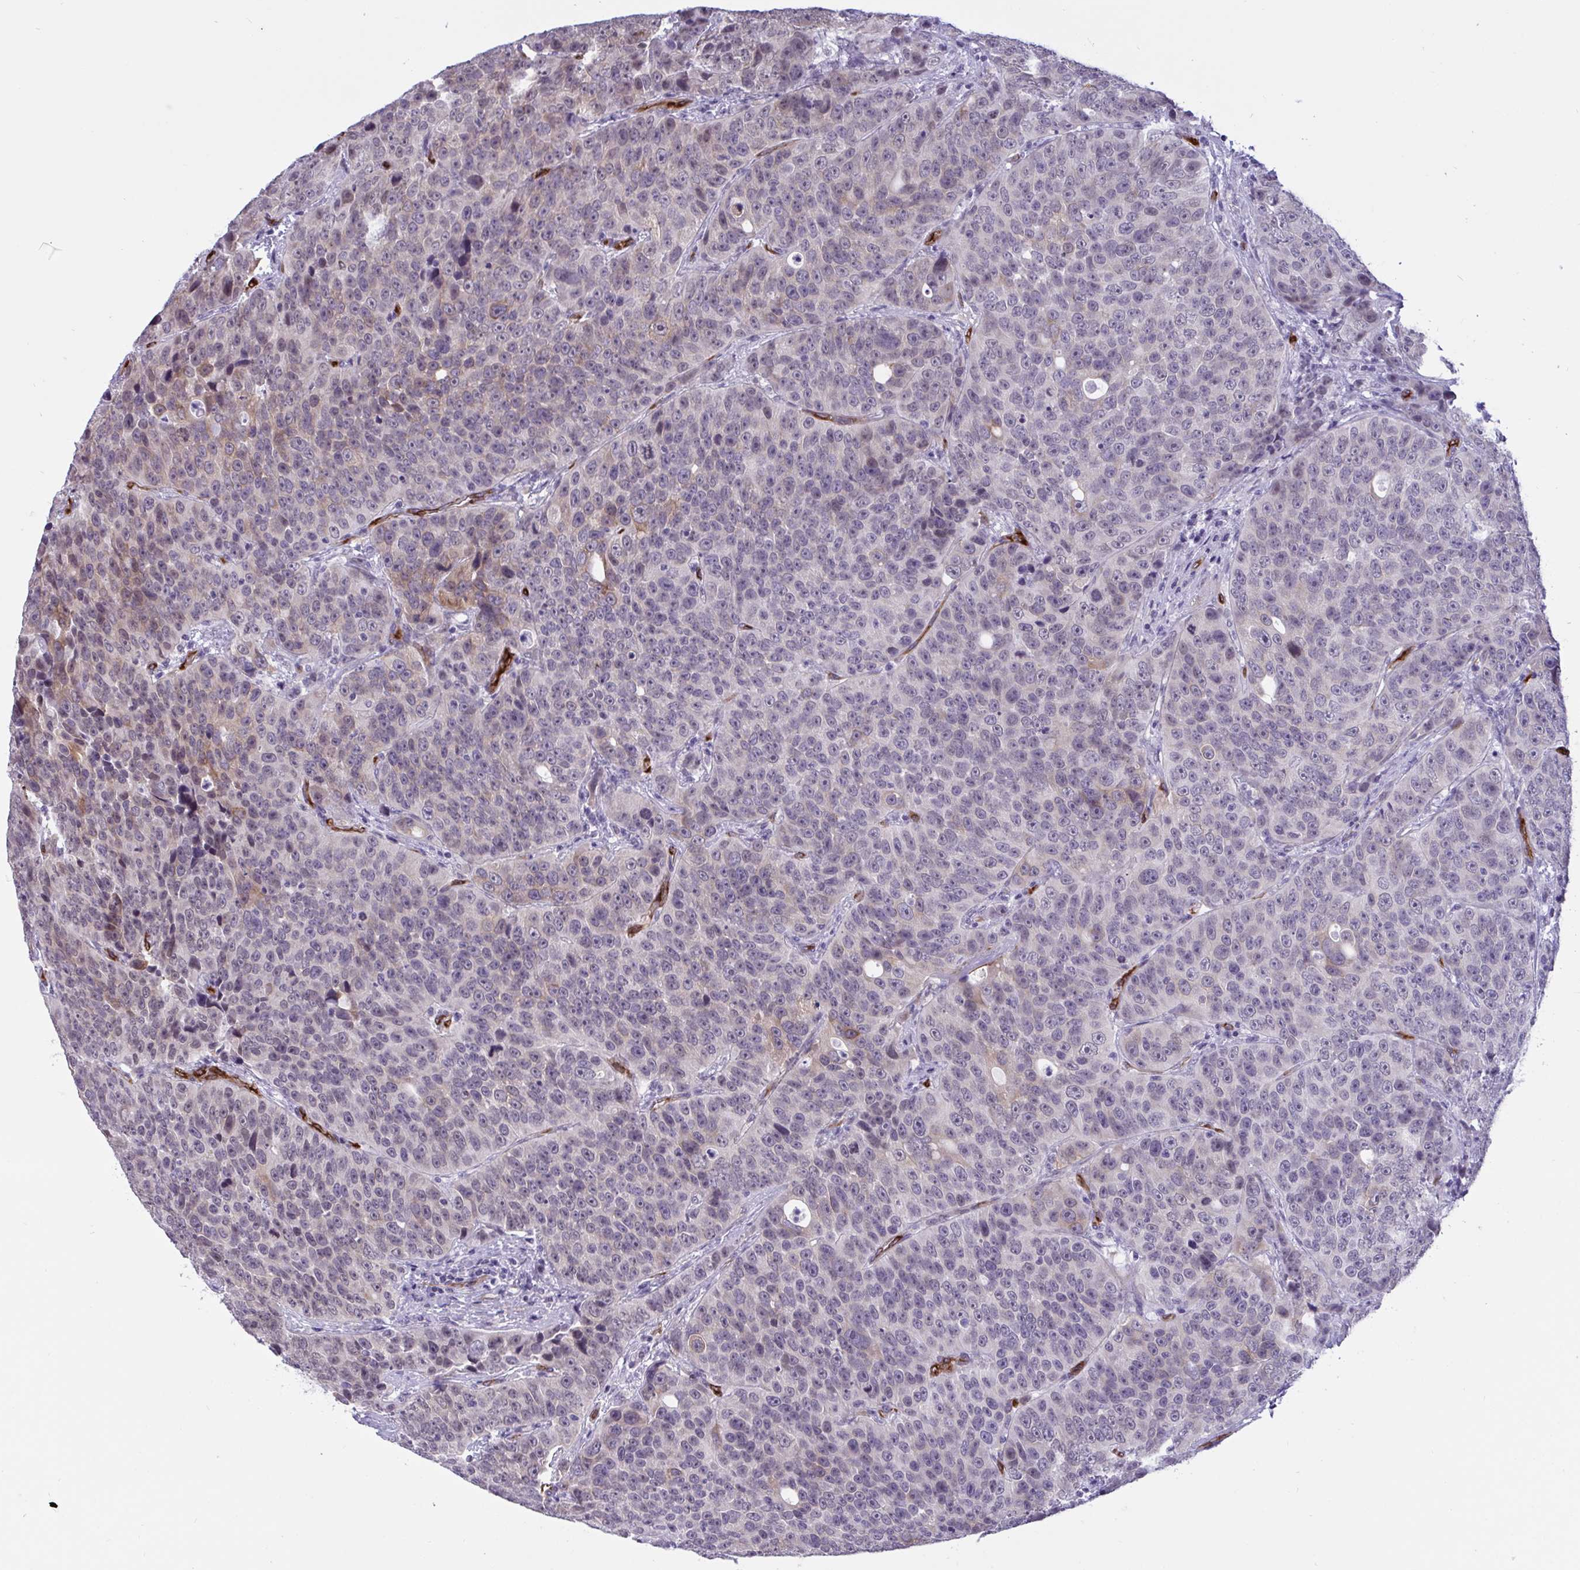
{"staining": {"intensity": "weak", "quantity": "<25%", "location": "cytoplasmic/membranous"}, "tissue": "urothelial cancer", "cell_type": "Tumor cells", "image_type": "cancer", "snomed": [{"axis": "morphology", "description": "Urothelial carcinoma, NOS"}, {"axis": "topography", "description": "Urinary bladder"}], "caption": "Immunohistochemistry micrograph of human transitional cell carcinoma stained for a protein (brown), which demonstrates no expression in tumor cells.", "gene": "EML1", "patient": {"sex": "male", "age": 52}}